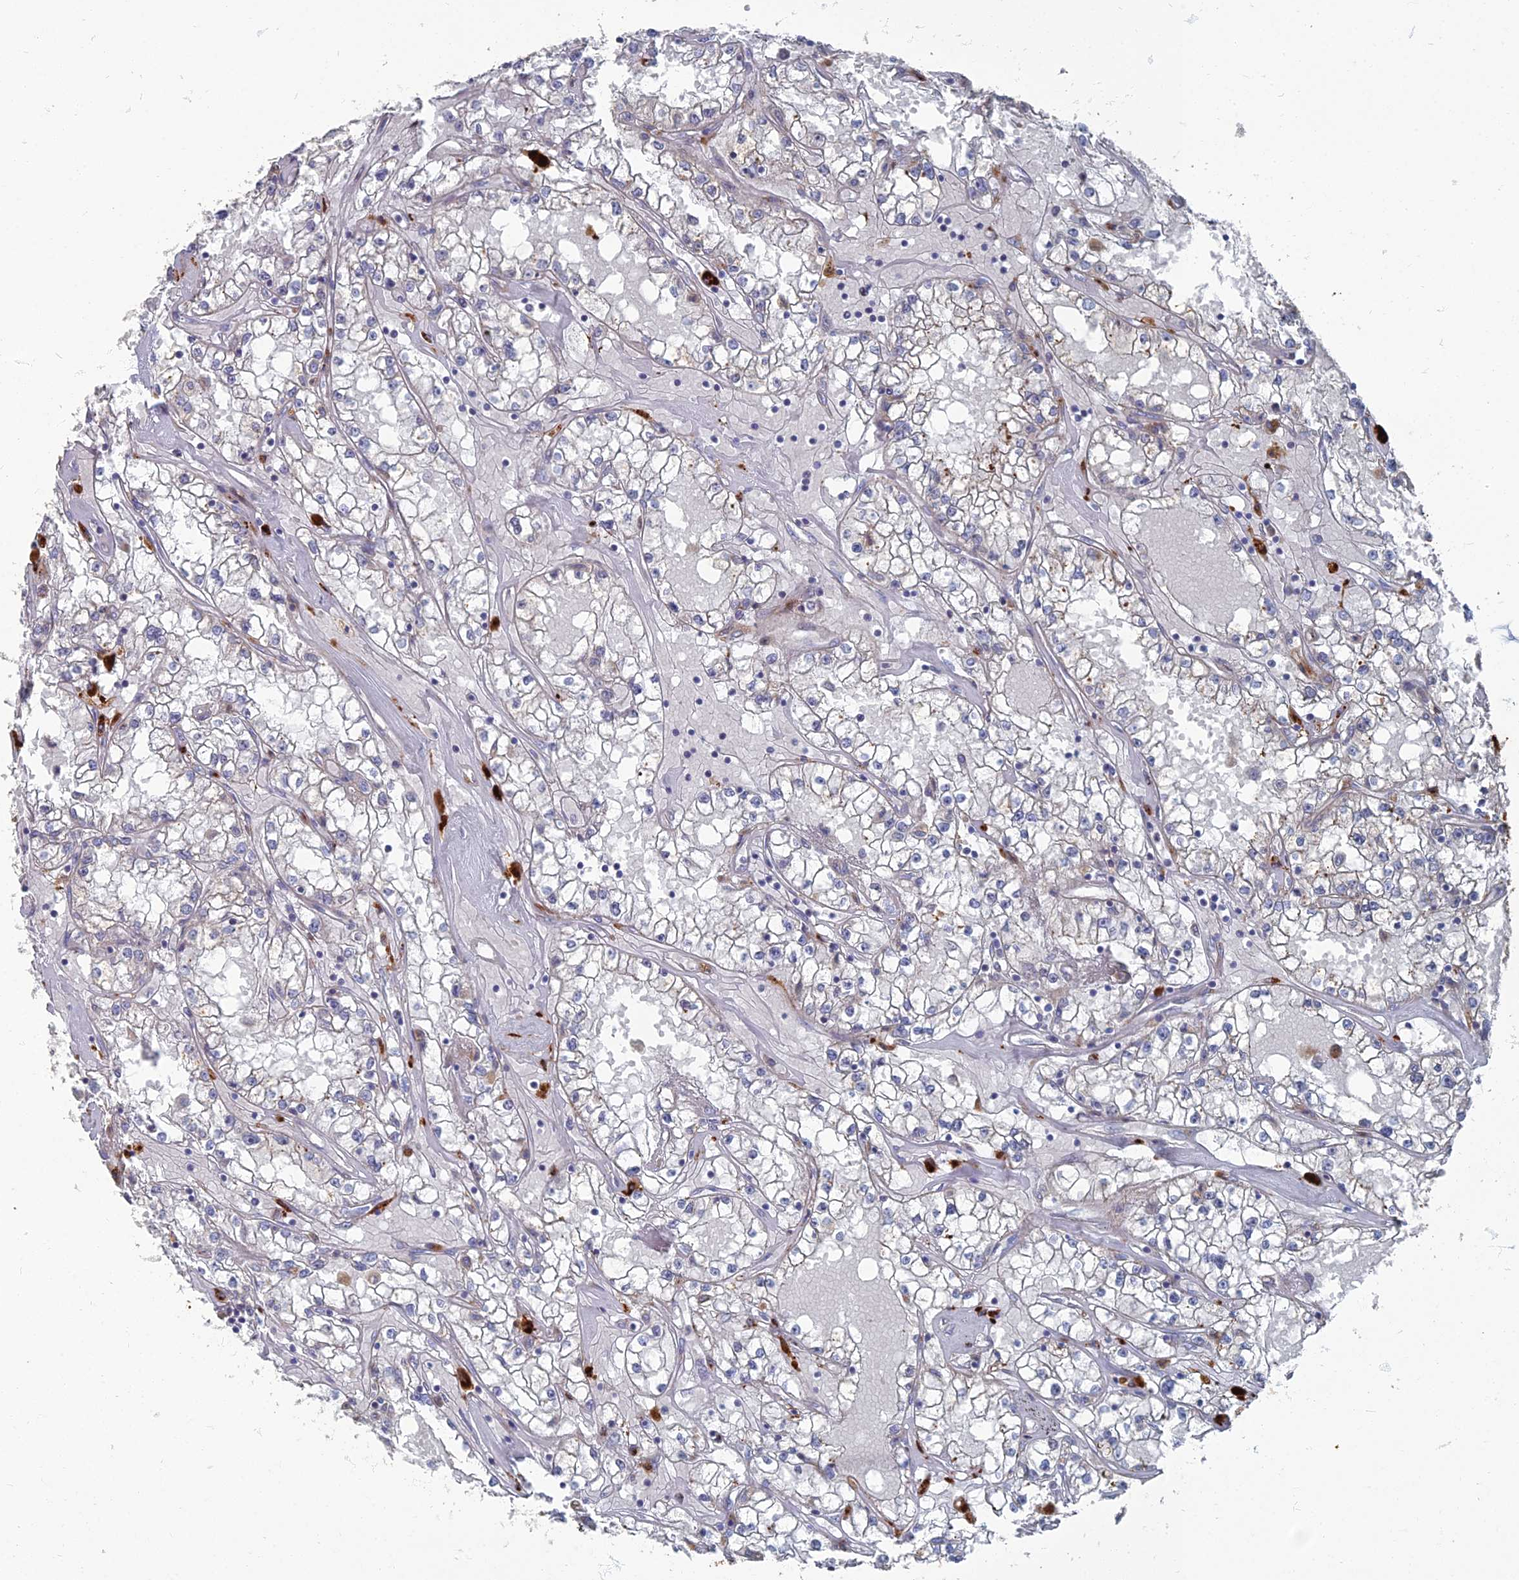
{"staining": {"intensity": "moderate", "quantity": "<25%", "location": "cytoplasmic/membranous"}, "tissue": "renal cancer", "cell_type": "Tumor cells", "image_type": "cancer", "snomed": [{"axis": "morphology", "description": "Adenocarcinoma, NOS"}, {"axis": "topography", "description": "Kidney"}], "caption": "A photomicrograph of renal adenocarcinoma stained for a protein demonstrates moderate cytoplasmic/membranous brown staining in tumor cells.", "gene": "TMEM128", "patient": {"sex": "male", "age": 56}}